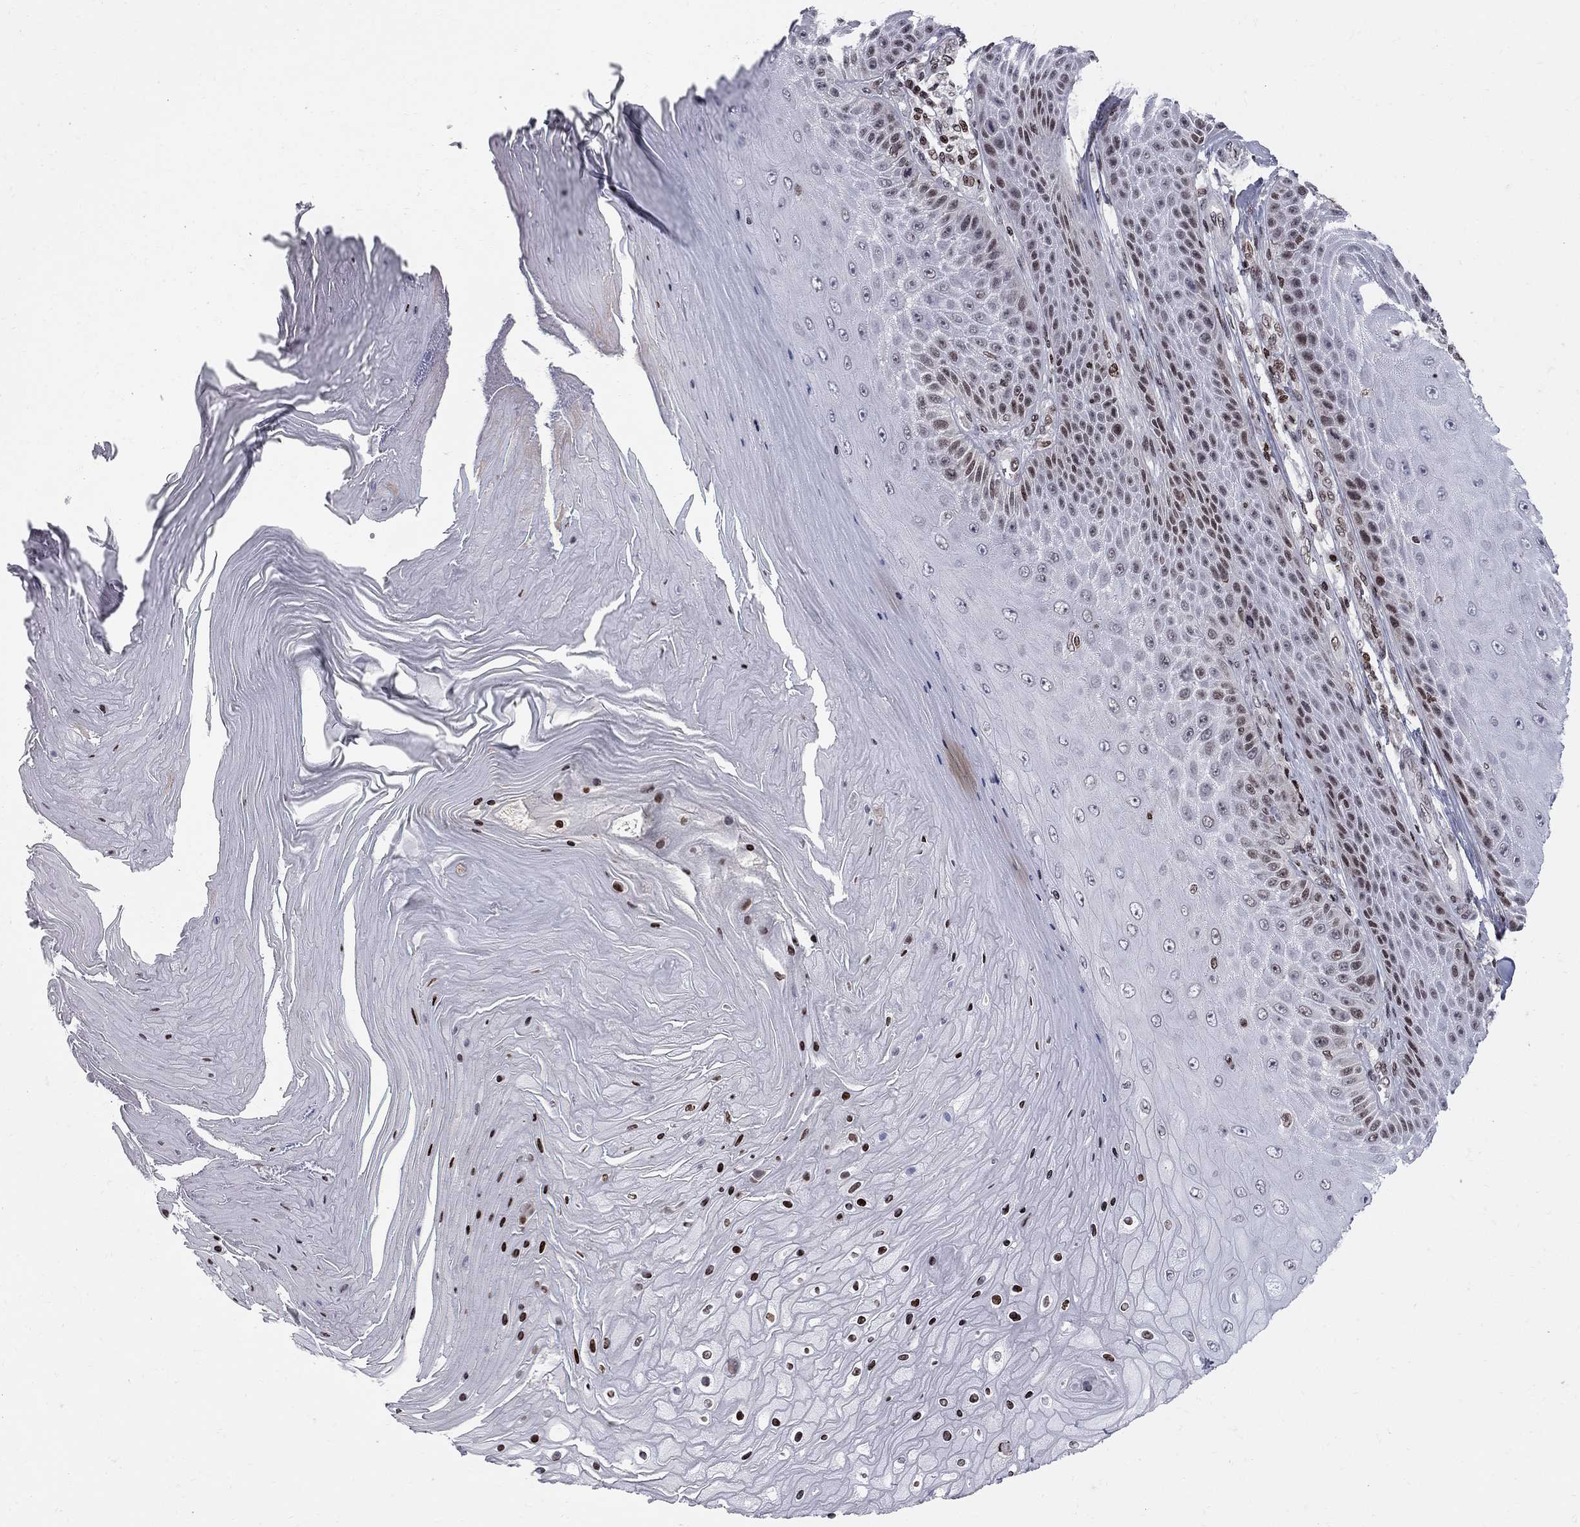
{"staining": {"intensity": "moderate", "quantity": "<25%", "location": "nuclear"}, "tissue": "skin cancer", "cell_type": "Tumor cells", "image_type": "cancer", "snomed": [{"axis": "morphology", "description": "Squamous cell carcinoma, NOS"}, {"axis": "topography", "description": "Skin"}], "caption": "Skin cancer (squamous cell carcinoma) stained for a protein (brown) displays moderate nuclear positive staining in about <25% of tumor cells.", "gene": "RNASEH2C", "patient": {"sex": "male", "age": 62}}